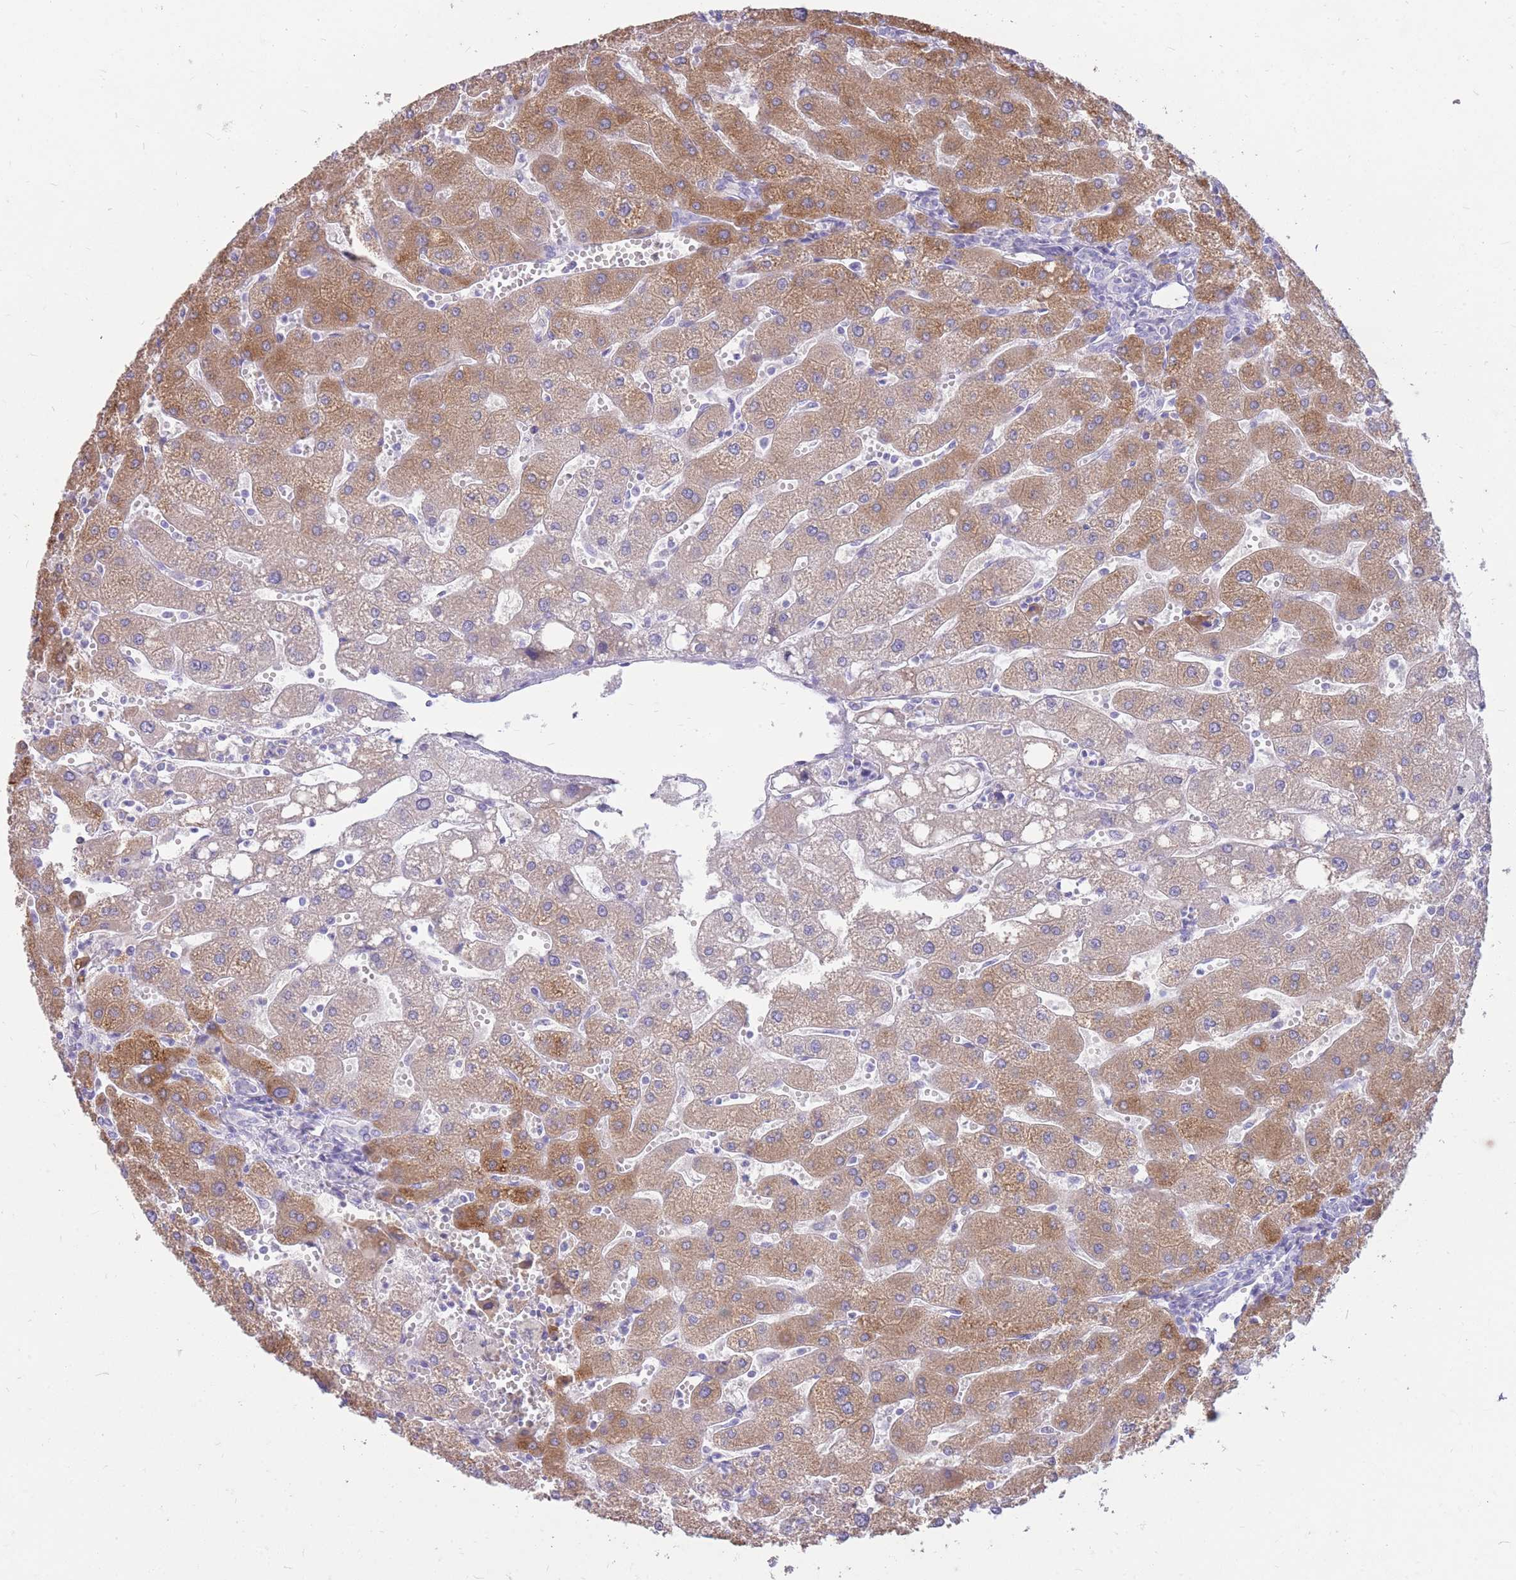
{"staining": {"intensity": "negative", "quantity": "none", "location": "none"}, "tissue": "liver", "cell_type": "Cholangiocytes", "image_type": "normal", "snomed": [{"axis": "morphology", "description": "Normal tissue, NOS"}, {"axis": "topography", "description": "Liver"}], "caption": "Immunohistochemistry of benign liver exhibits no staining in cholangiocytes.", "gene": "CYP21A2", "patient": {"sex": "male", "age": 67}}